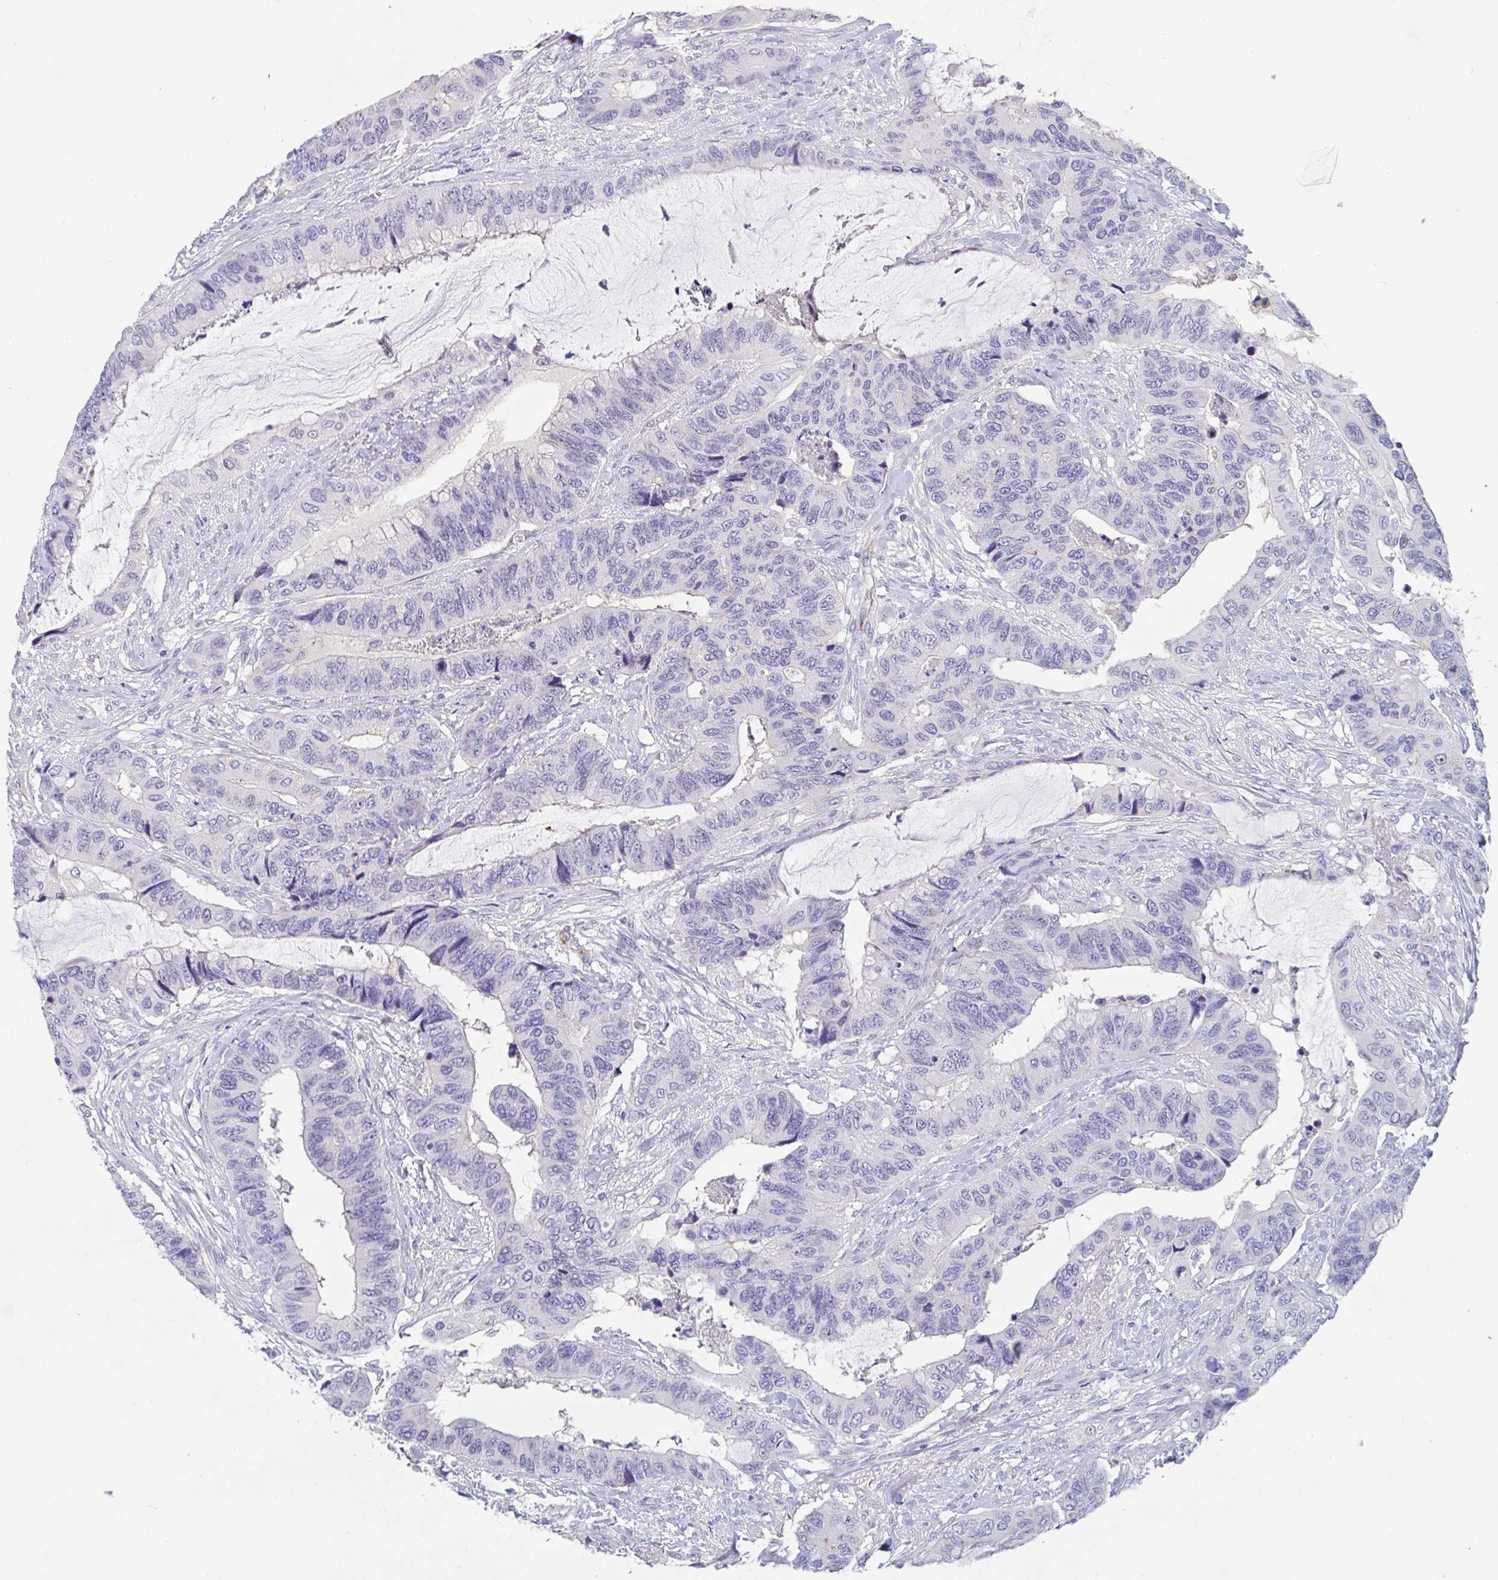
{"staining": {"intensity": "negative", "quantity": "none", "location": "none"}, "tissue": "colorectal cancer", "cell_type": "Tumor cells", "image_type": "cancer", "snomed": [{"axis": "morphology", "description": "Adenocarcinoma, NOS"}, {"axis": "topography", "description": "Rectum"}], "caption": "The image exhibits no significant staining in tumor cells of colorectal cancer (adenocarcinoma). Nuclei are stained in blue.", "gene": "ZNHIT2", "patient": {"sex": "female", "age": 59}}